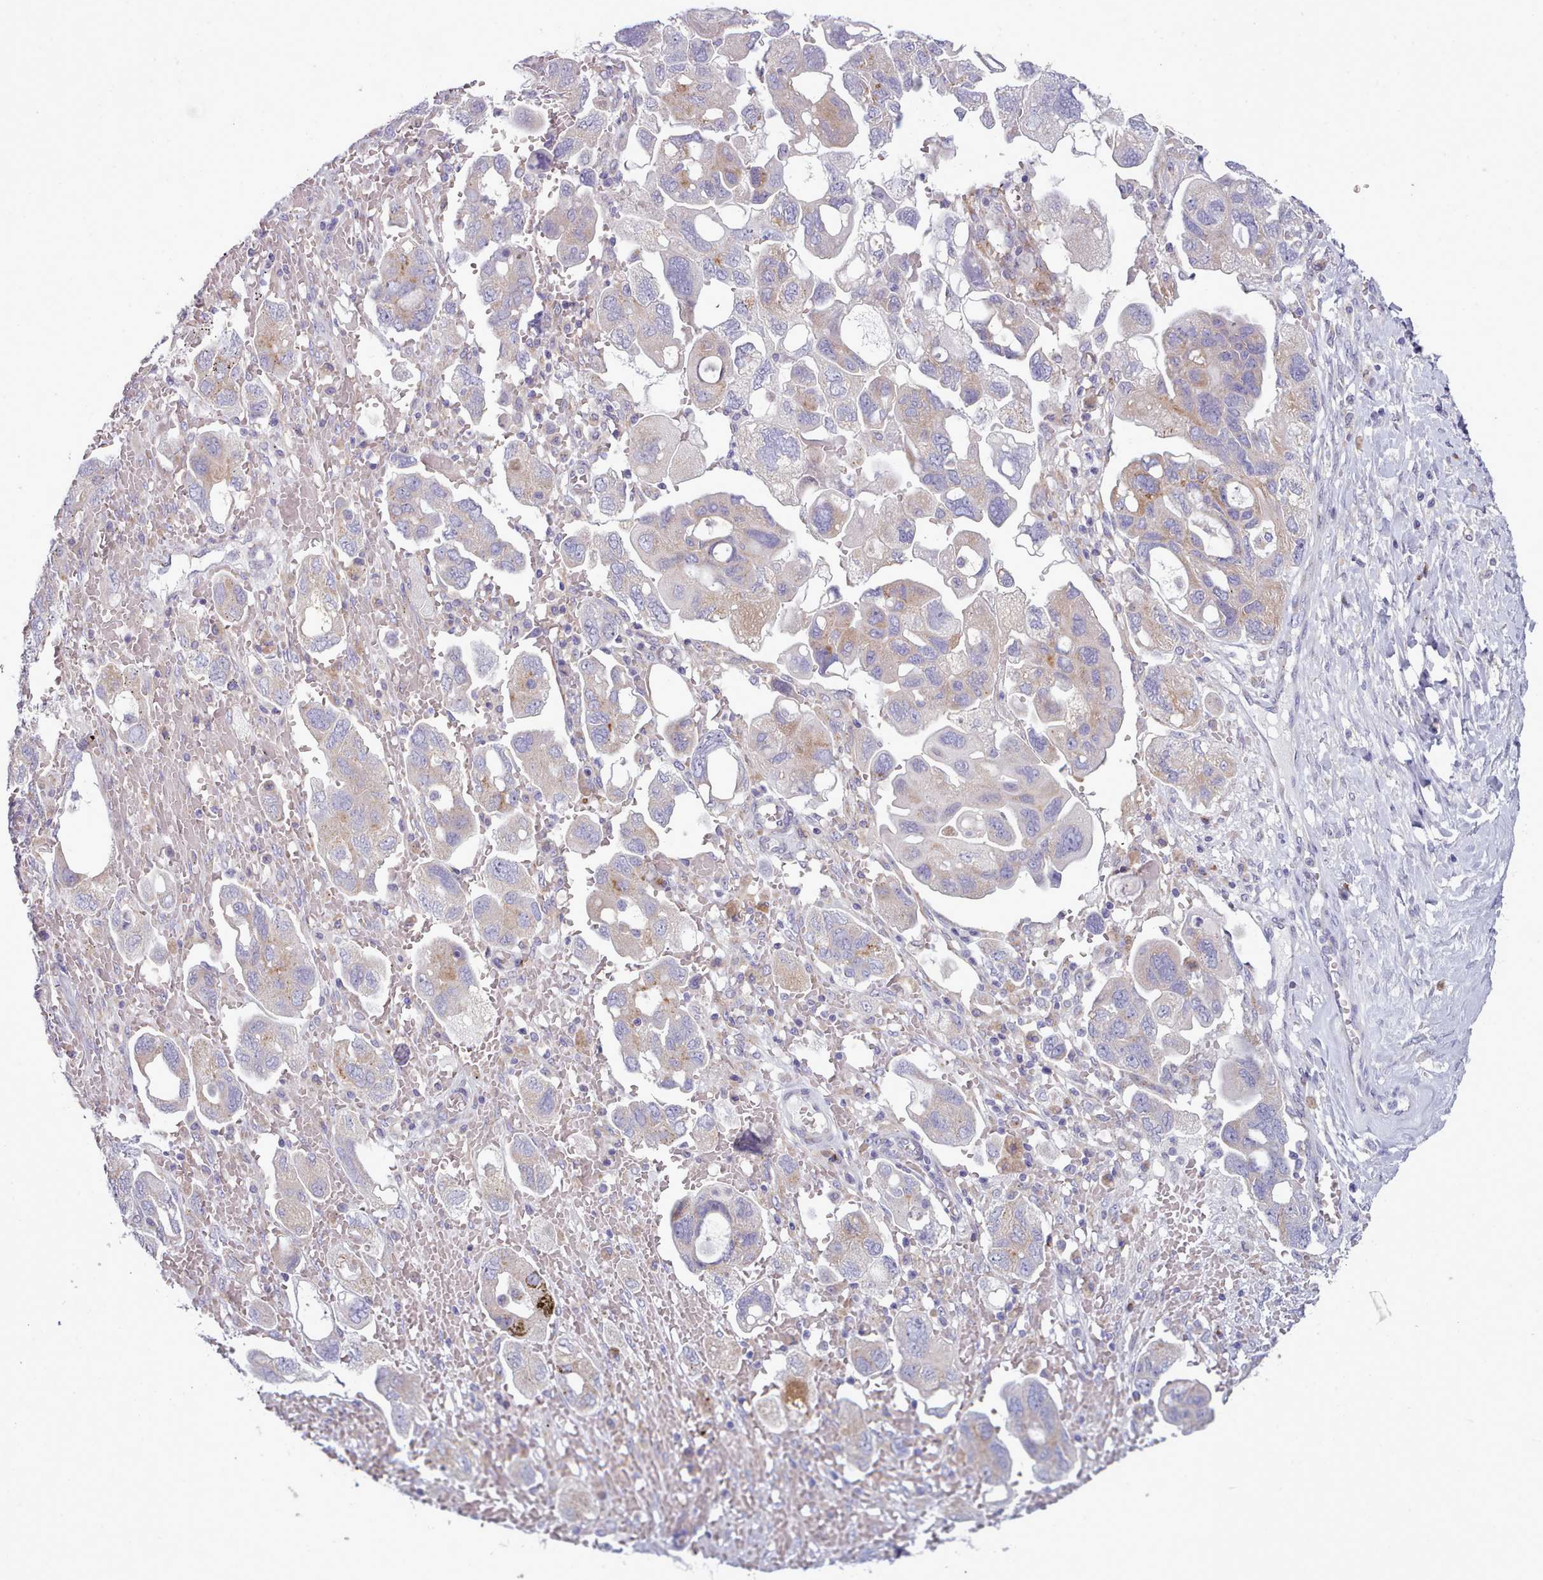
{"staining": {"intensity": "weak", "quantity": "<25%", "location": "cytoplasmic/membranous"}, "tissue": "ovarian cancer", "cell_type": "Tumor cells", "image_type": "cancer", "snomed": [{"axis": "morphology", "description": "Carcinoma, NOS"}, {"axis": "morphology", "description": "Cystadenocarcinoma, serous, NOS"}, {"axis": "topography", "description": "Ovary"}], "caption": "Tumor cells are negative for brown protein staining in serous cystadenocarcinoma (ovarian). (DAB immunohistochemistry visualized using brightfield microscopy, high magnification).", "gene": "MYRFL", "patient": {"sex": "female", "age": 69}}